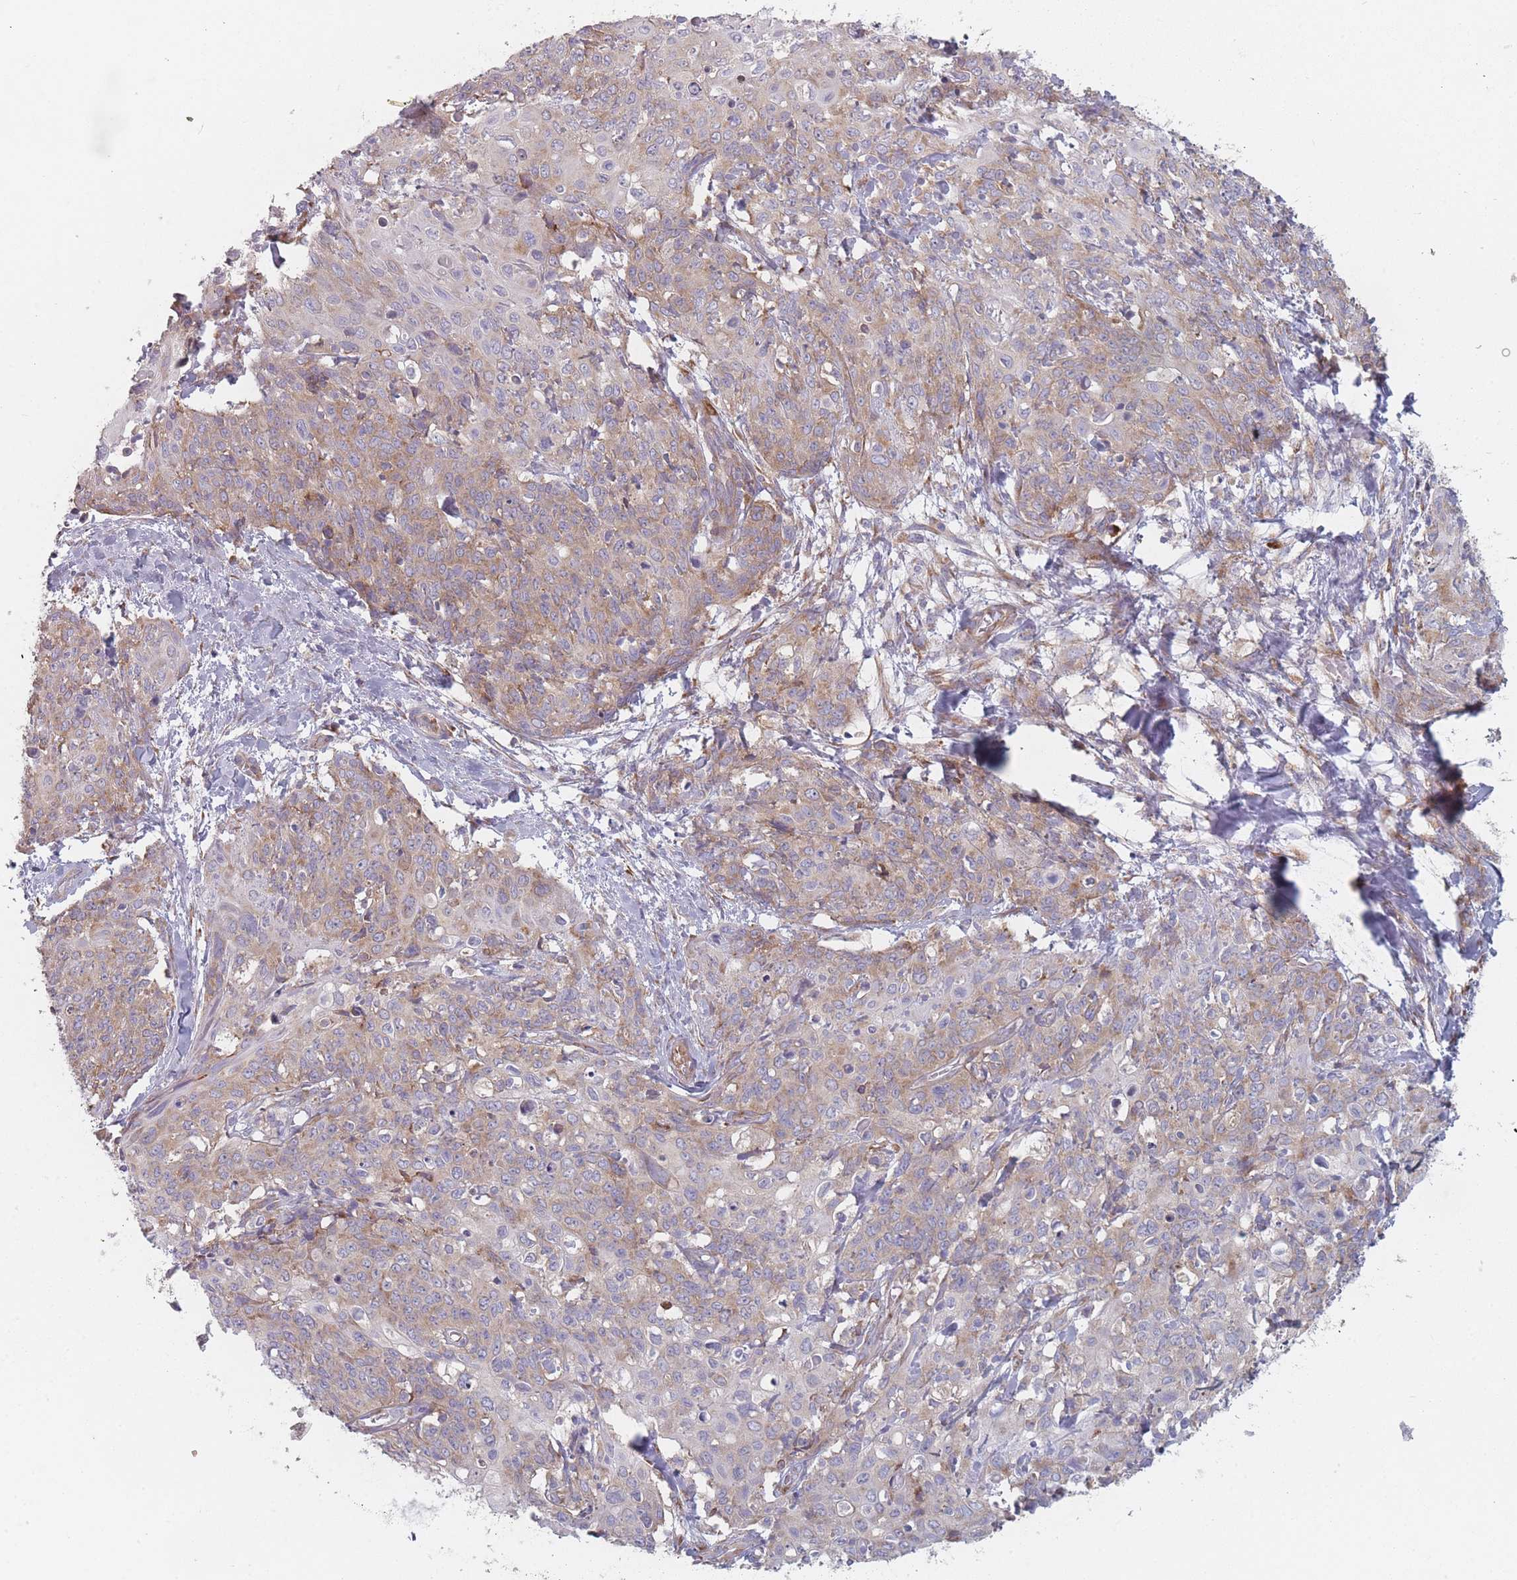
{"staining": {"intensity": "moderate", "quantity": "25%-75%", "location": "cytoplasmic/membranous"}, "tissue": "skin cancer", "cell_type": "Tumor cells", "image_type": "cancer", "snomed": [{"axis": "morphology", "description": "Squamous cell carcinoma, NOS"}, {"axis": "topography", "description": "Skin"}, {"axis": "topography", "description": "Vulva"}], "caption": "Human squamous cell carcinoma (skin) stained with a brown dye demonstrates moderate cytoplasmic/membranous positive positivity in approximately 25%-75% of tumor cells.", "gene": "CACNG5", "patient": {"sex": "female", "age": 85}}